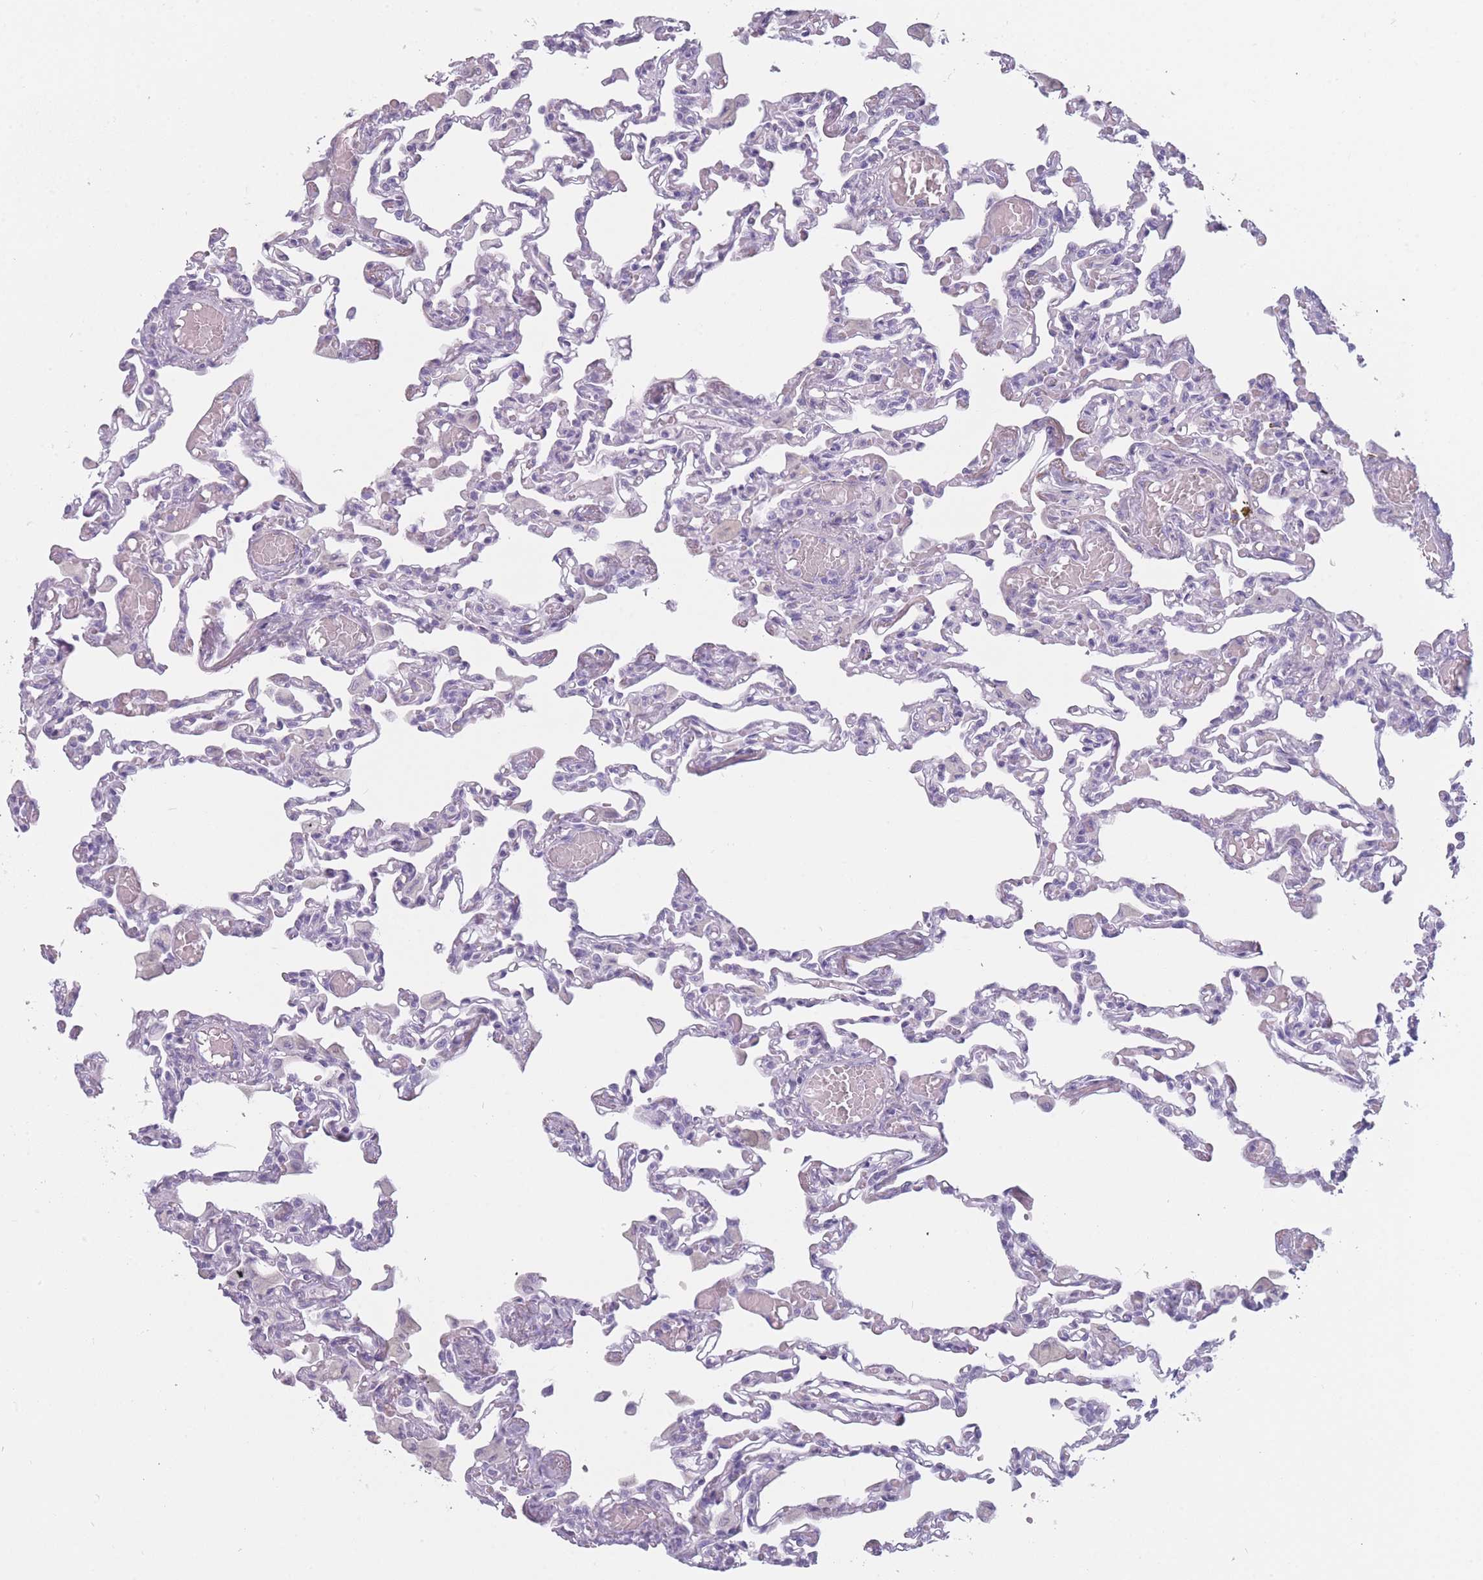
{"staining": {"intensity": "negative", "quantity": "none", "location": "none"}, "tissue": "lung", "cell_type": "Alveolar cells", "image_type": "normal", "snomed": [{"axis": "morphology", "description": "Normal tissue, NOS"}, {"axis": "topography", "description": "Bronchus"}, {"axis": "topography", "description": "Lung"}], "caption": "Lung stained for a protein using immunohistochemistry reveals no staining alveolar cells.", "gene": "PPFIA3", "patient": {"sex": "female", "age": 49}}